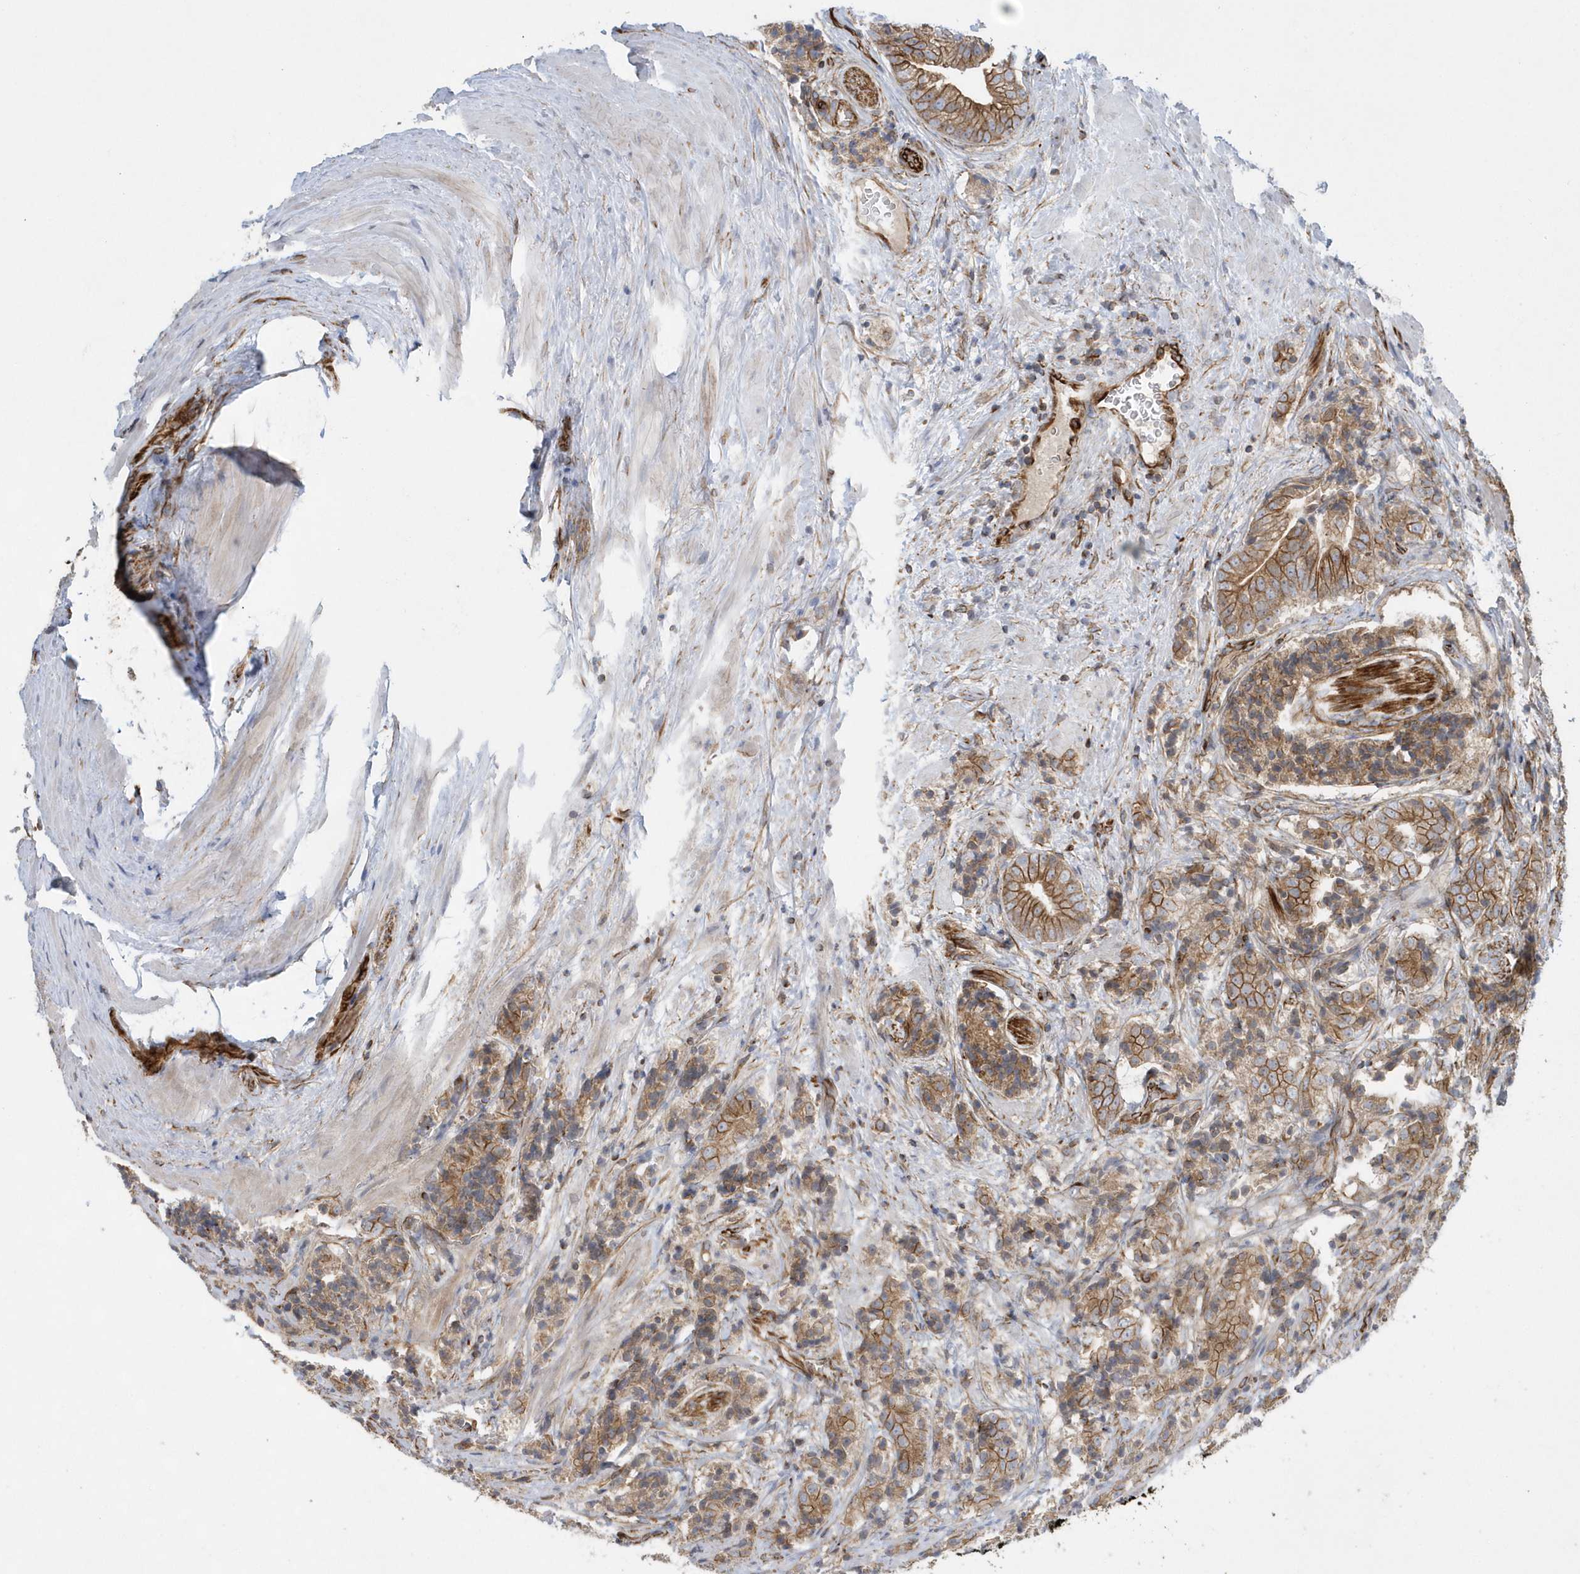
{"staining": {"intensity": "moderate", "quantity": ">75%", "location": "cytoplasmic/membranous"}, "tissue": "prostate cancer", "cell_type": "Tumor cells", "image_type": "cancer", "snomed": [{"axis": "morphology", "description": "Adenocarcinoma, High grade"}, {"axis": "topography", "description": "Prostate"}], "caption": "Brown immunohistochemical staining in prostate cancer reveals moderate cytoplasmic/membranous positivity in about >75% of tumor cells.", "gene": "RAB17", "patient": {"sex": "male", "age": 57}}